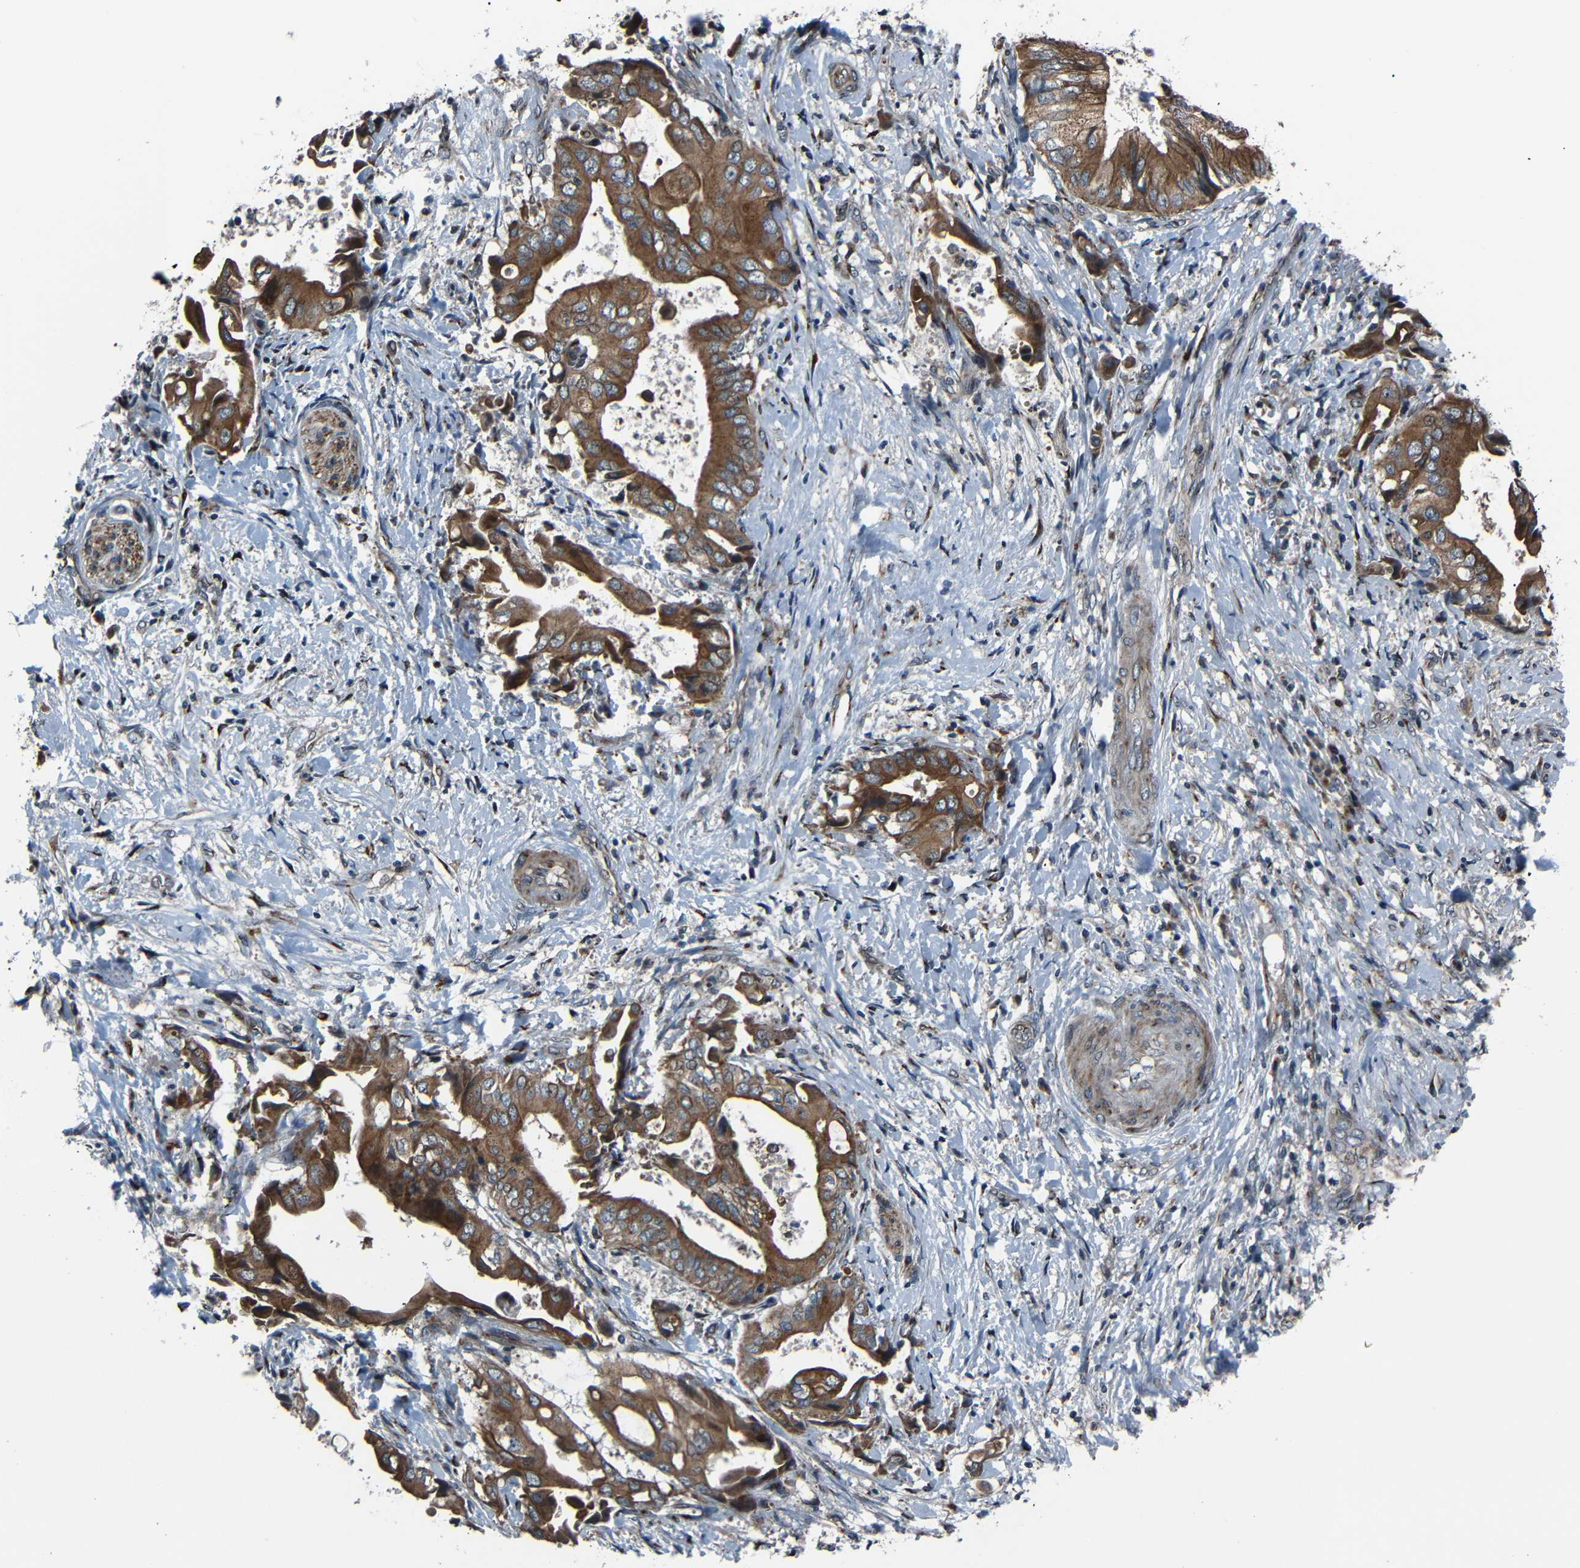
{"staining": {"intensity": "strong", "quantity": ">75%", "location": "cytoplasmic/membranous"}, "tissue": "liver cancer", "cell_type": "Tumor cells", "image_type": "cancer", "snomed": [{"axis": "morphology", "description": "Cholangiocarcinoma"}, {"axis": "topography", "description": "Liver"}], "caption": "The immunohistochemical stain highlights strong cytoplasmic/membranous expression in tumor cells of liver cancer (cholangiocarcinoma) tissue.", "gene": "AKAP9", "patient": {"sex": "male", "age": 58}}